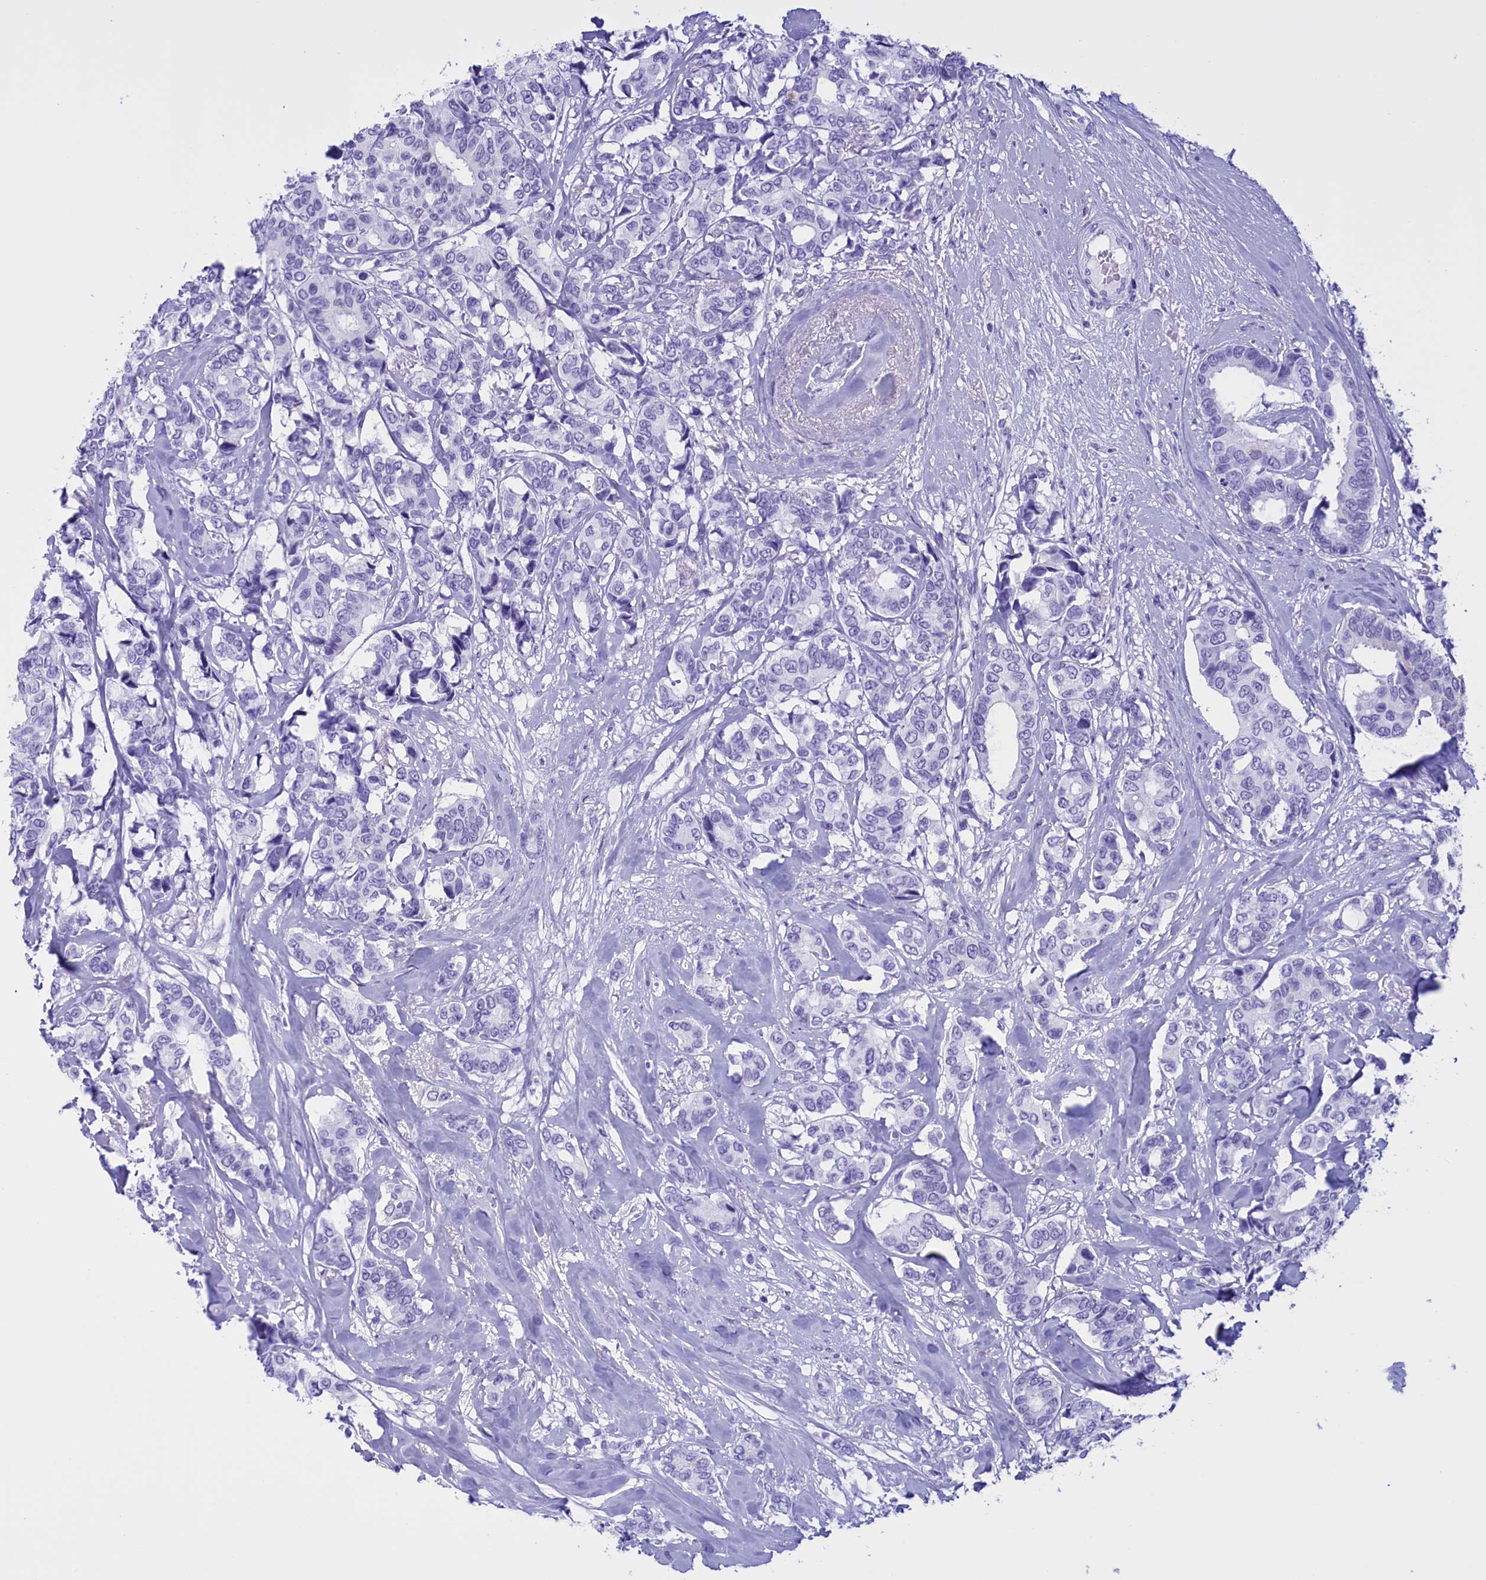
{"staining": {"intensity": "negative", "quantity": "none", "location": "none"}, "tissue": "breast cancer", "cell_type": "Tumor cells", "image_type": "cancer", "snomed": [{"axis": "morphology", "description": "Duct carcinoma"}, {"axis": "topography", "description": "Breast"}], "caption": "Tumor cells are negative for protein expression in human invasive ductal carcinoma (breast).", "gene": "BRI3", "patient": {"sex": "female", "age": 87}}